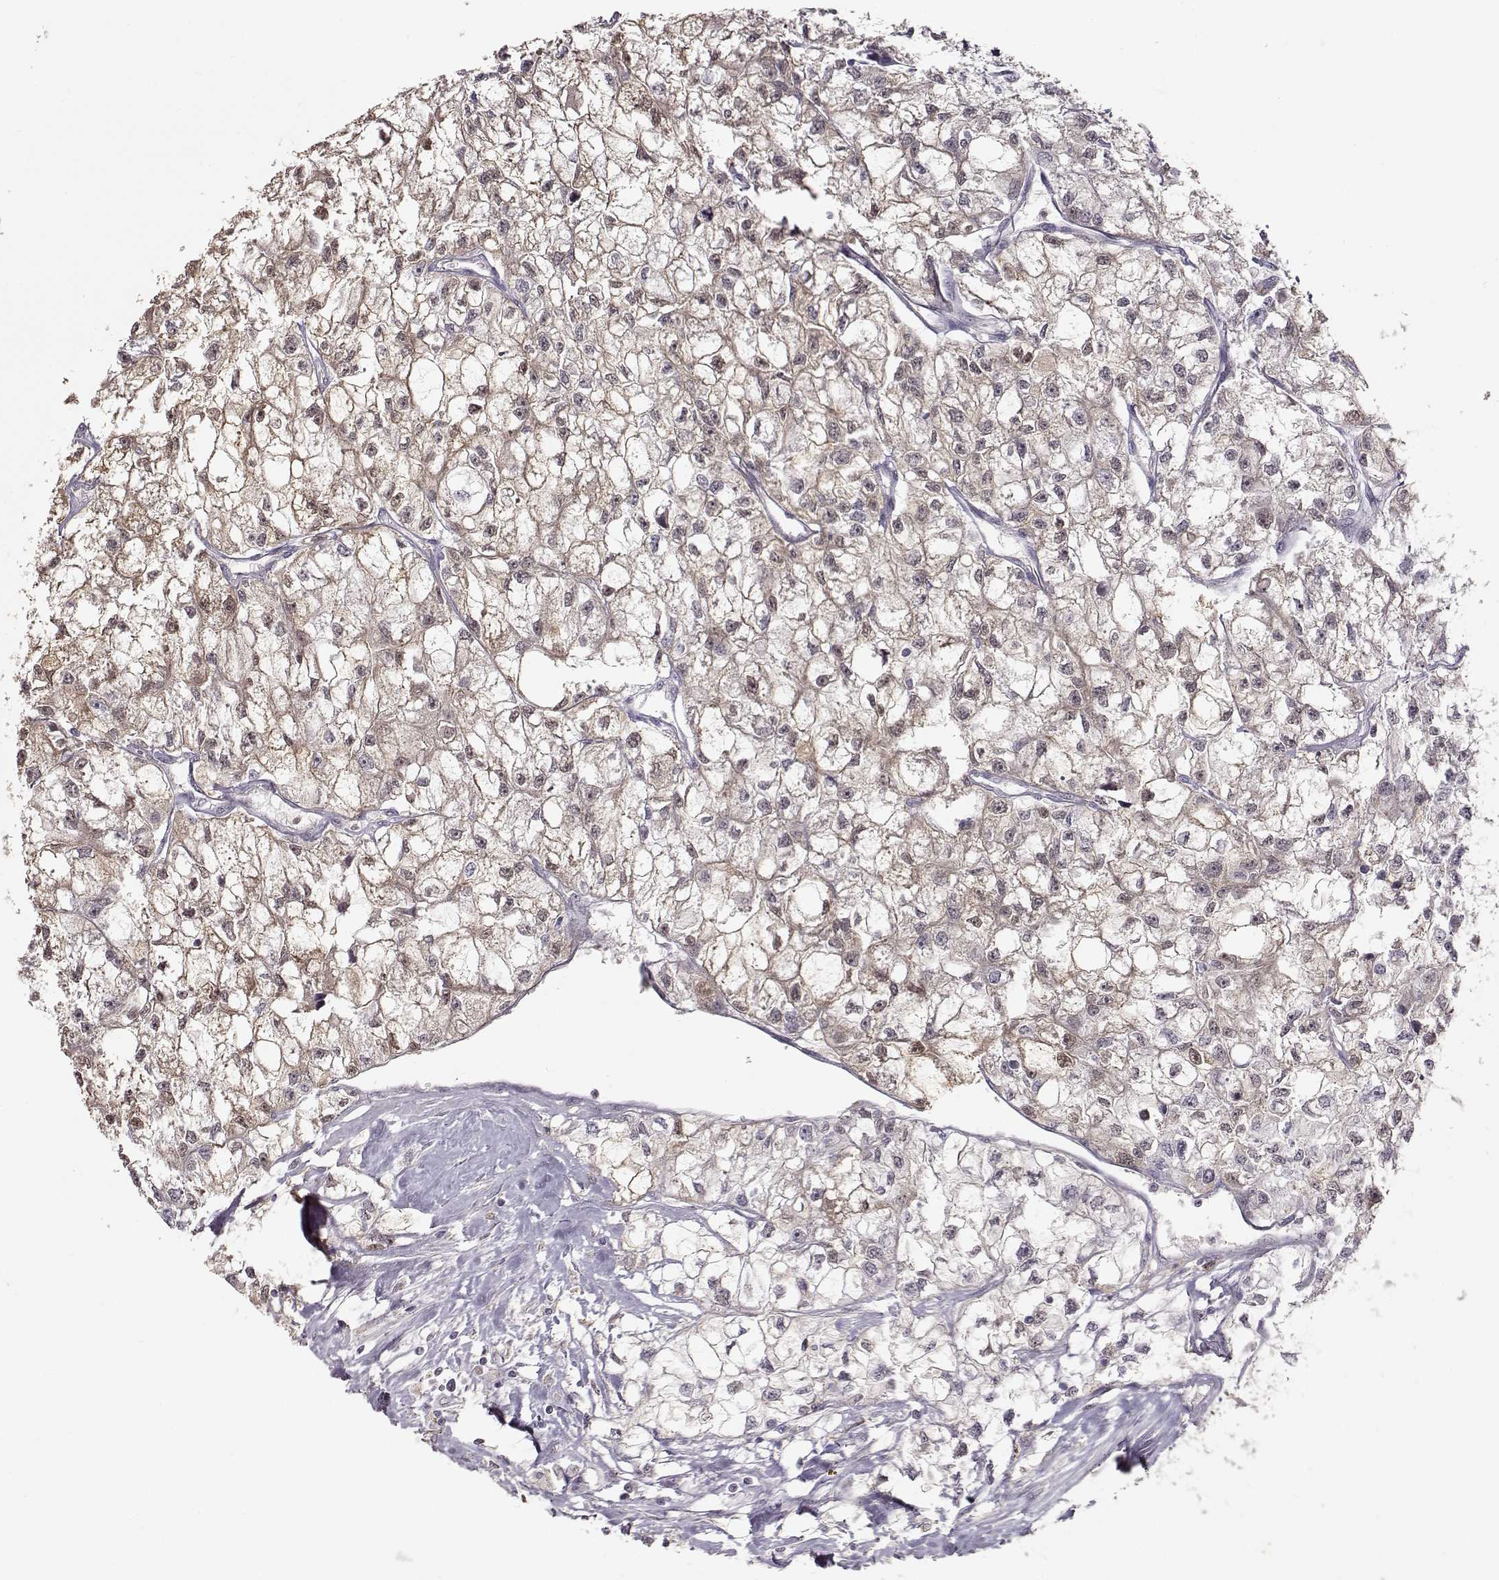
{"staining": {"intensity": "weak", "quantity": "25%-75%", "location": "cytoplasmic/membranous"}, "tissue": "renal cancer", "cell_type": "Tumor cells", "image_type": "cancer", "snomed": [{"axis": "morphology", "description": "Adenocarcinoma, NOS"}, {"axis": "topography", "description": "Kidney"}], "caption": "An IHC histopathology image of tumor tissue is shown. Protein staining in brown shows weak cytoplasmic/membranous positivity in renal adenocarcinoma within tumor cells.", "gene": "S100B", "patient": {"sex": "male", "age": 56}}